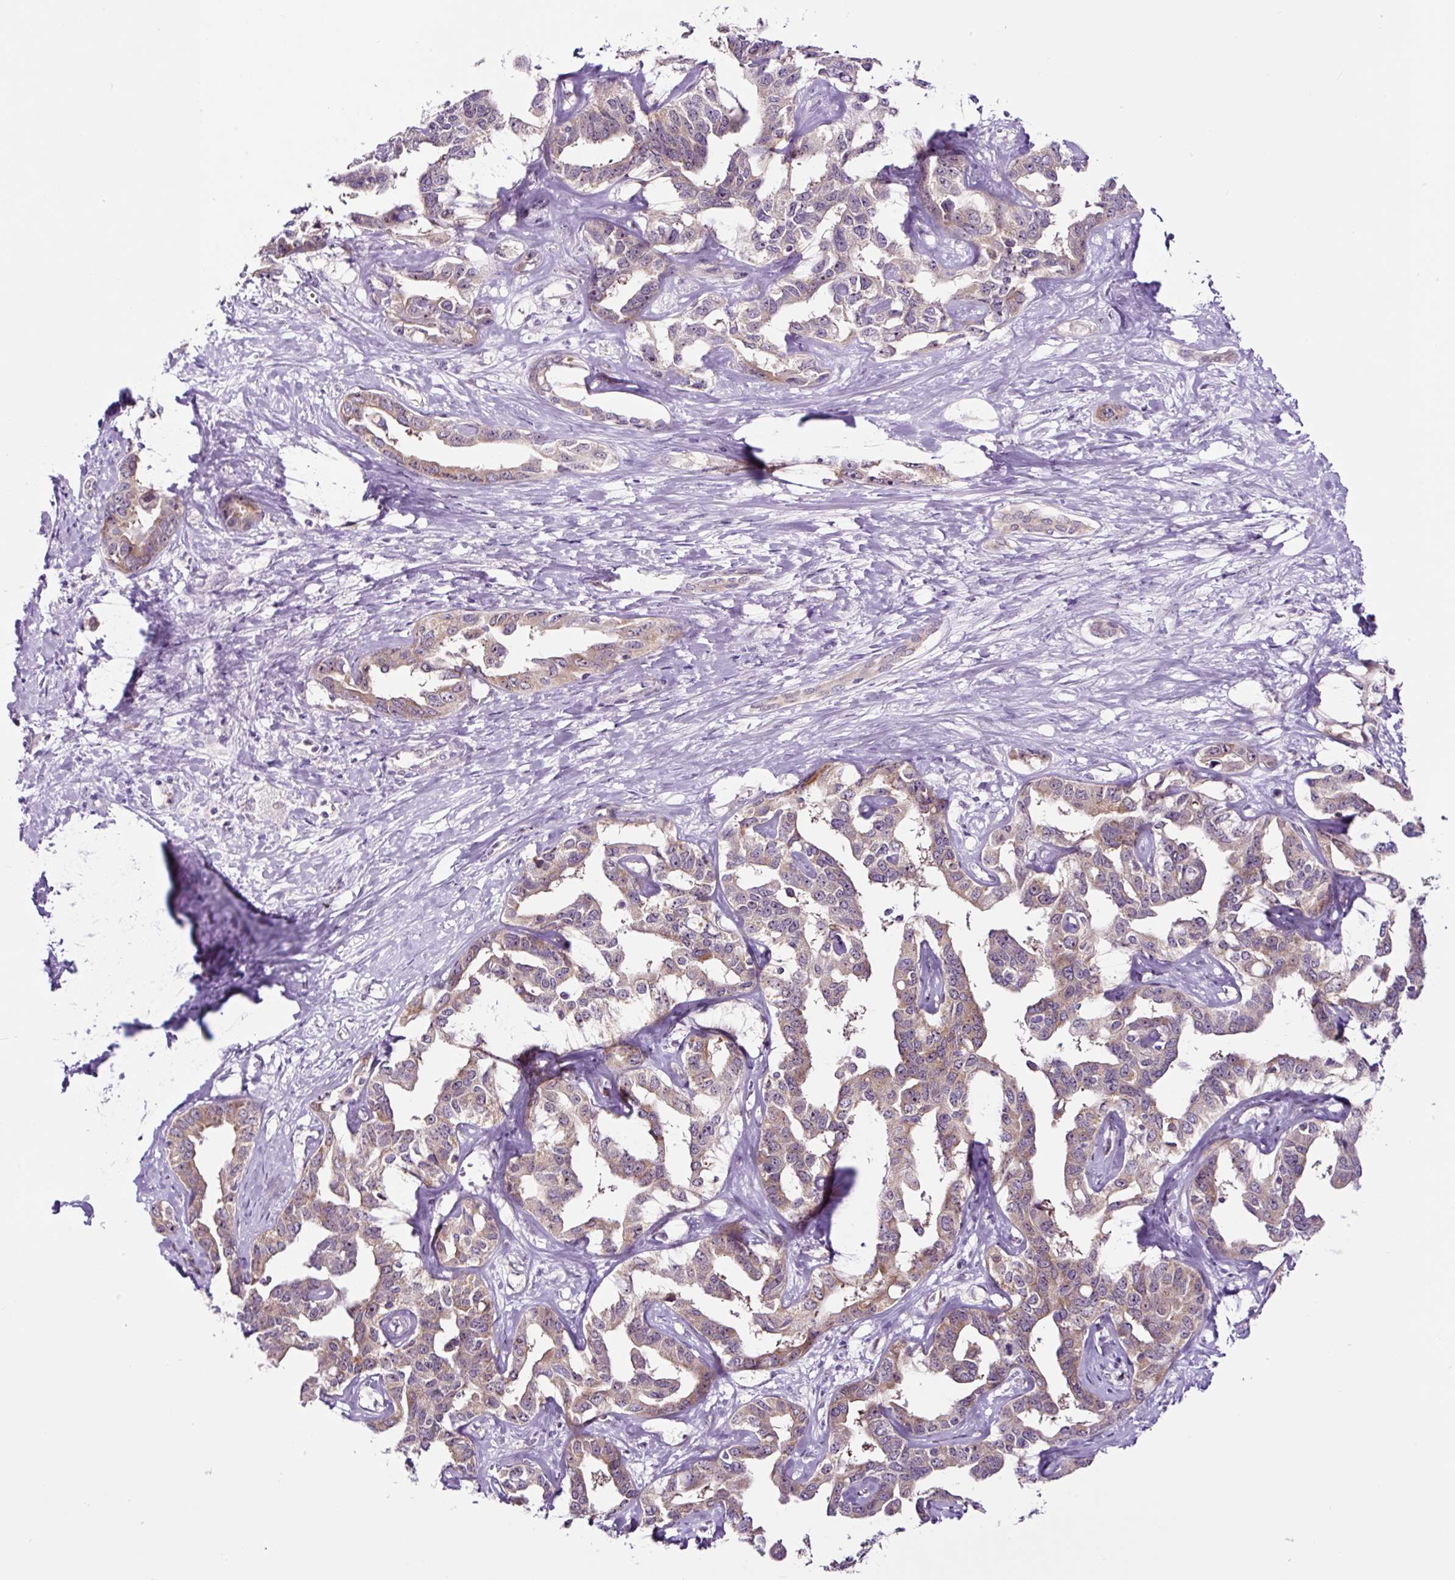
{"staining": {"intensity": "weak", "quantity": ">75%", "location": "cytoplasmic/membranous"}, "tissue": "liver cancer", "cell_type": "Tumor cells", "image_type": "cancer", "snomed": [{"axis": "morphology", "description": "Cholangiocarcinoma"}, {"axis": "topography", "description": "Liver"}], "caption": "Weak cytoplasmic/membranous staining for a protein is present in approximately >75% of tumor cells of liver cancer (cholangiocarcinoma) using IHC.", "gene": "NOM1", "patient": {"sex": "male", "age": 59}}